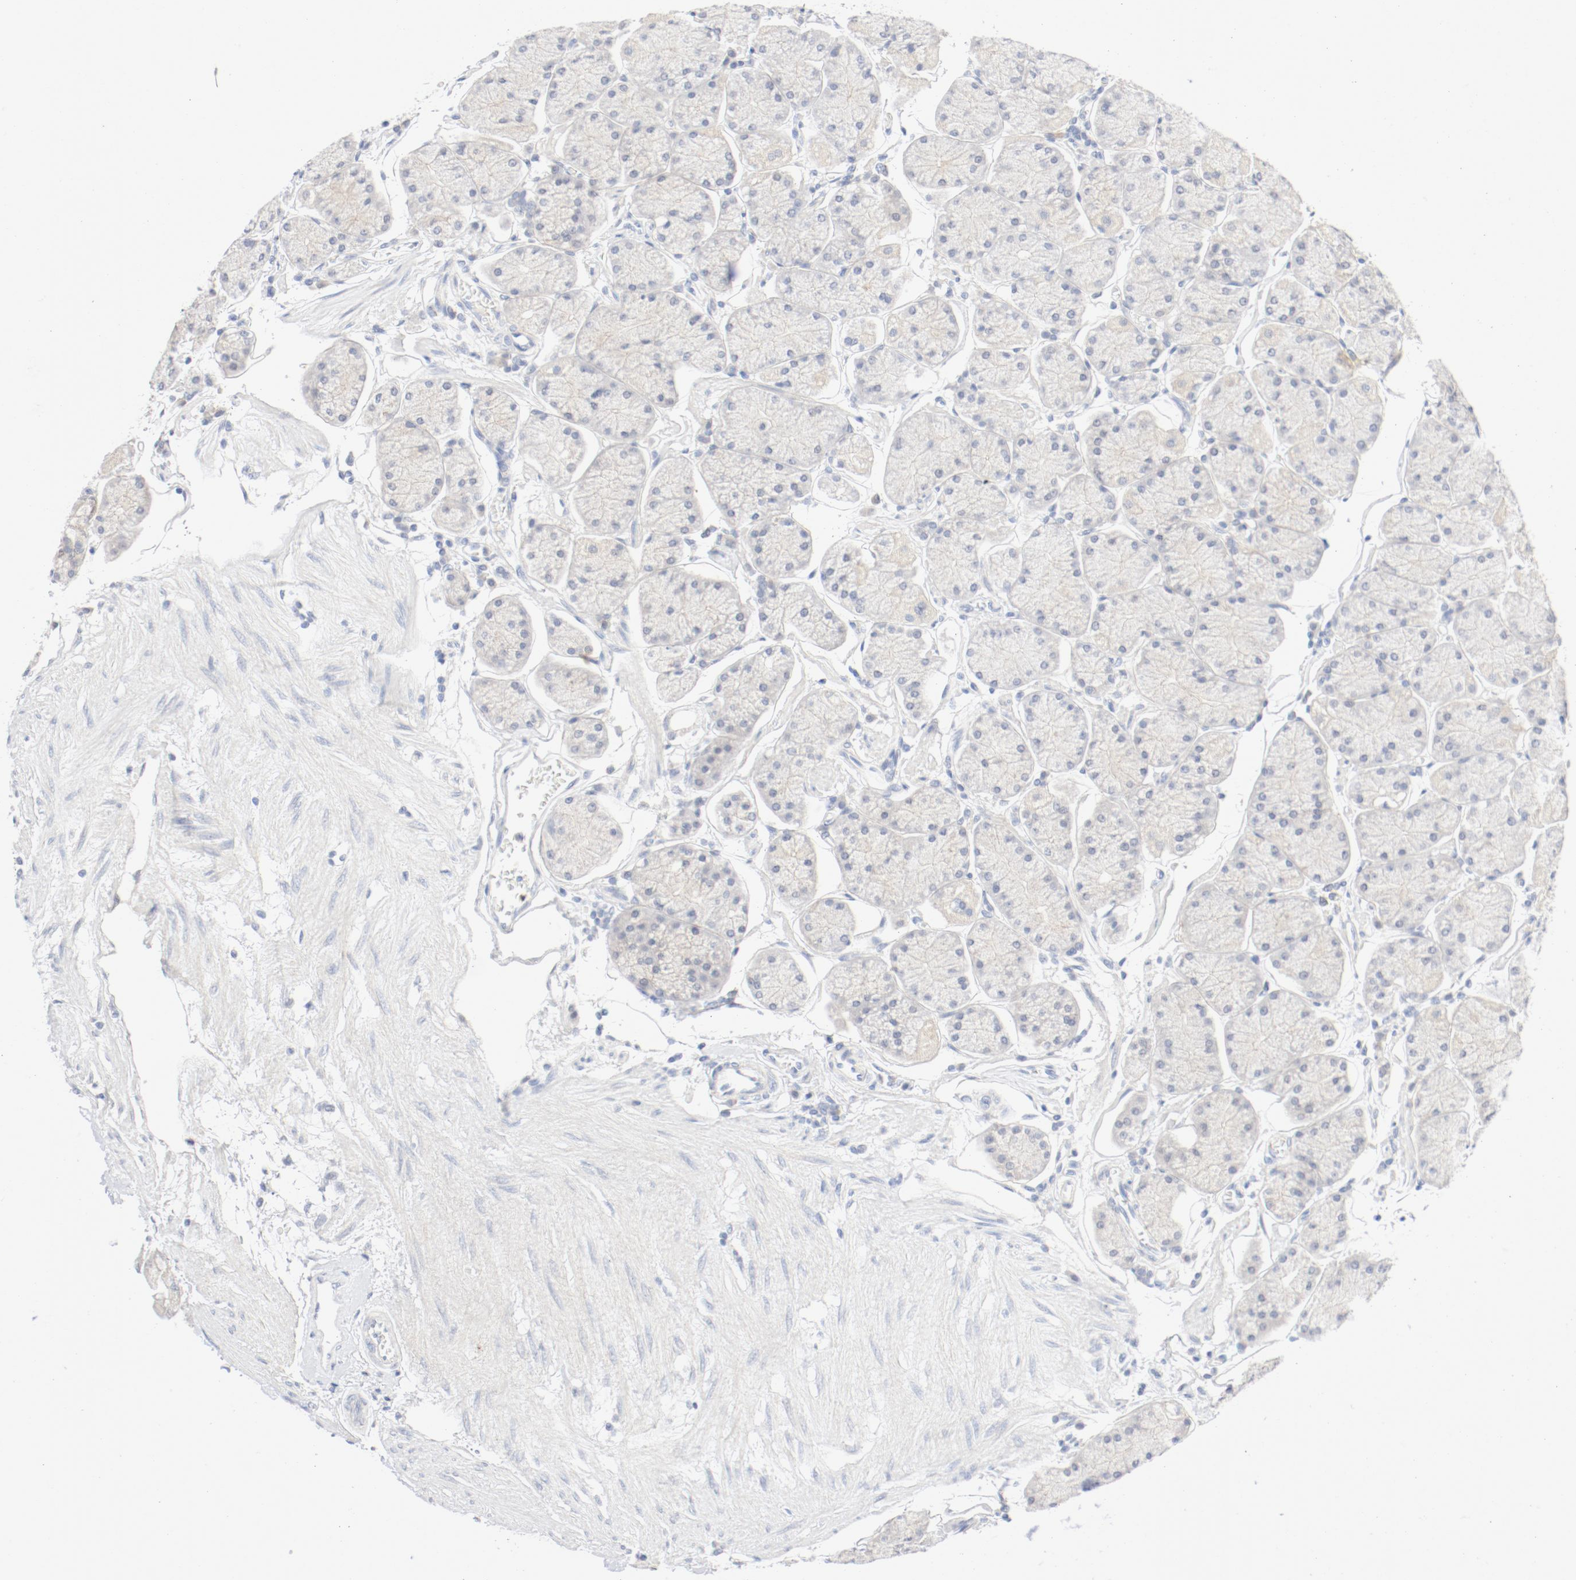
{"staining": {"intensity": "weak", "quantity": "<25%", "location": "cytoplasmic/membranous"}, "tissue": "stomach", "cell_type": "Glandular cells", "image_type": "normal", "snomed": [{"axis": "morphology", "description": "Normal tissue, NOS"}, {"axis": "topography", "description": "Stomach, upper"}, {"axis": "topography", "description": "Stomach"}], "caption": "Human stomach stained for a protein using immunohistochemistry demonstrates no staining in glandular cells.", "gene": "PGM1", "patient": {"sex": "male", "age": 76}}